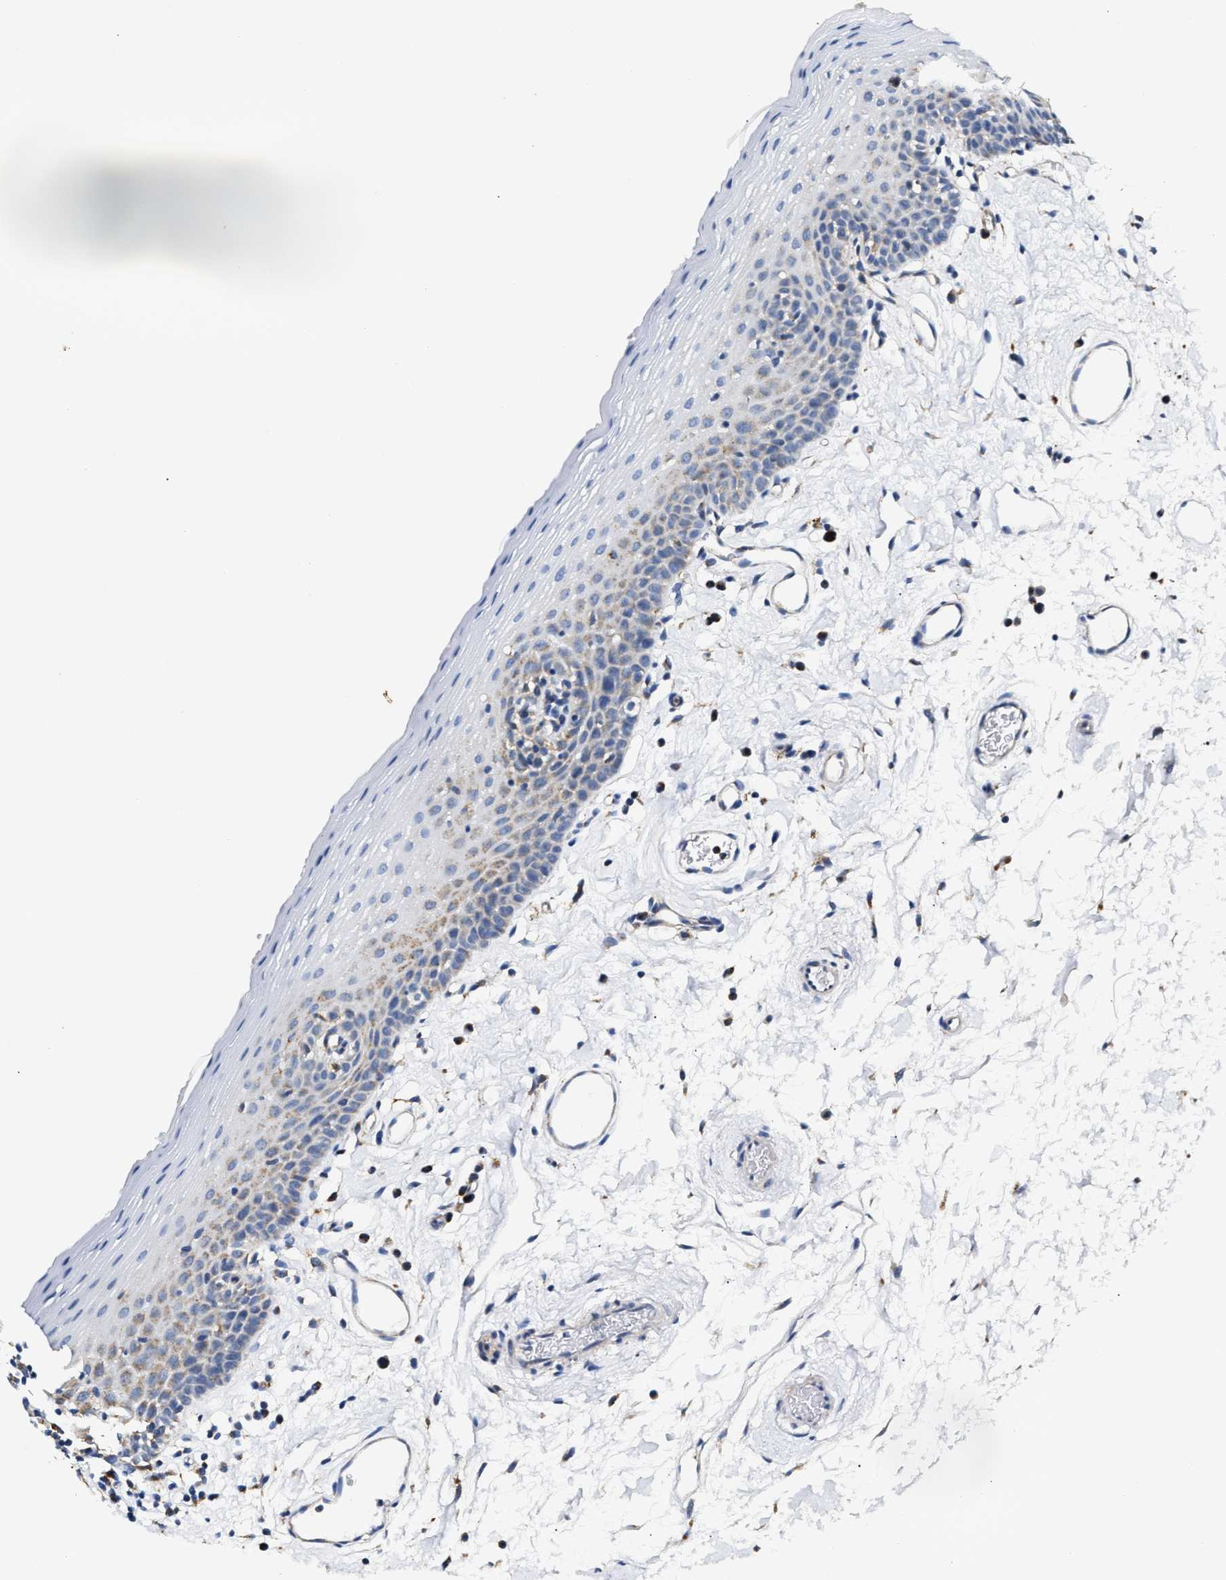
{"staining": {"intensity": "weak", "quantity": "25%-75%", "location": "cytoplasmic/membranous"}, "tissue": "oral mucosa", "cell_type": "Squamous epithelial cells", "image_type": "normal", "snomed": [{"axis": "morphology", "description": "Normal tissue, NOS"}, {"axis": "topography", "description": "Oral tissue"}], "caption": "A brown stain labels weak cytoplasmic/membranous expression of a protein in squamous epithelial cells of unremarkable human oral mucosa. Nuclei are stained in blue.", "gene": "ACADVL", "patient": {"sex": "male", "age": 66}}